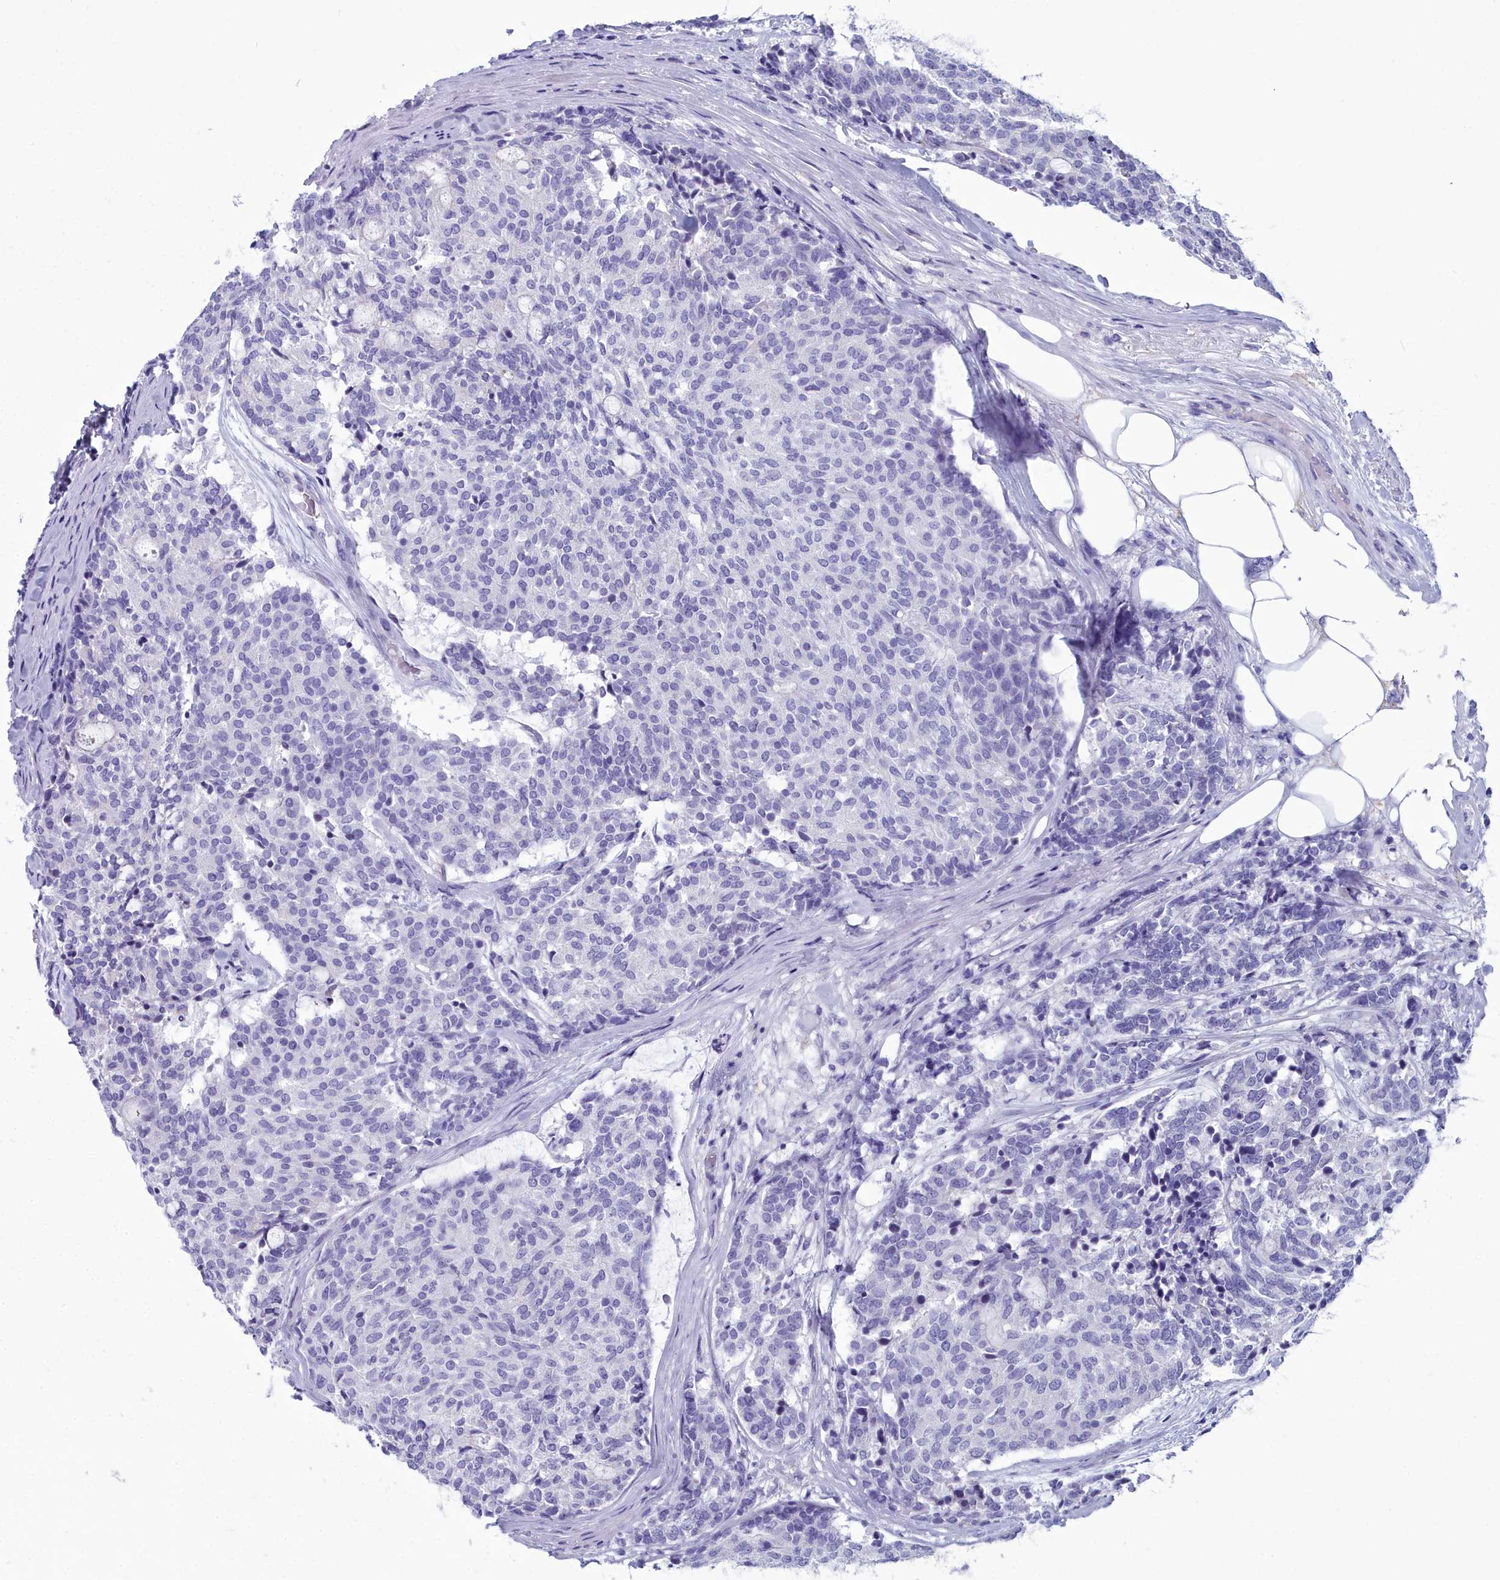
{"staining": {"intensity": "negative", "quantity": "none", "location": "none"}, "tissue": "carcinoid", "cell_type": "Tumor cells", "image_type": "cancer", "snomed": [{"axis": "morphology", "description": "Carcinoid, malignant, NOS"}, {"axis": "topography", "description": "Pancreas"}], "caption": "This image is of malignant carcinoid stained with immunohistochemistry (IHC) to label a protein in brown with the nuclei are counter-stained blue. There is no expression in tumor cells.", "gene": "MAP6", "patient": {"sex": "female", "age": 54}}